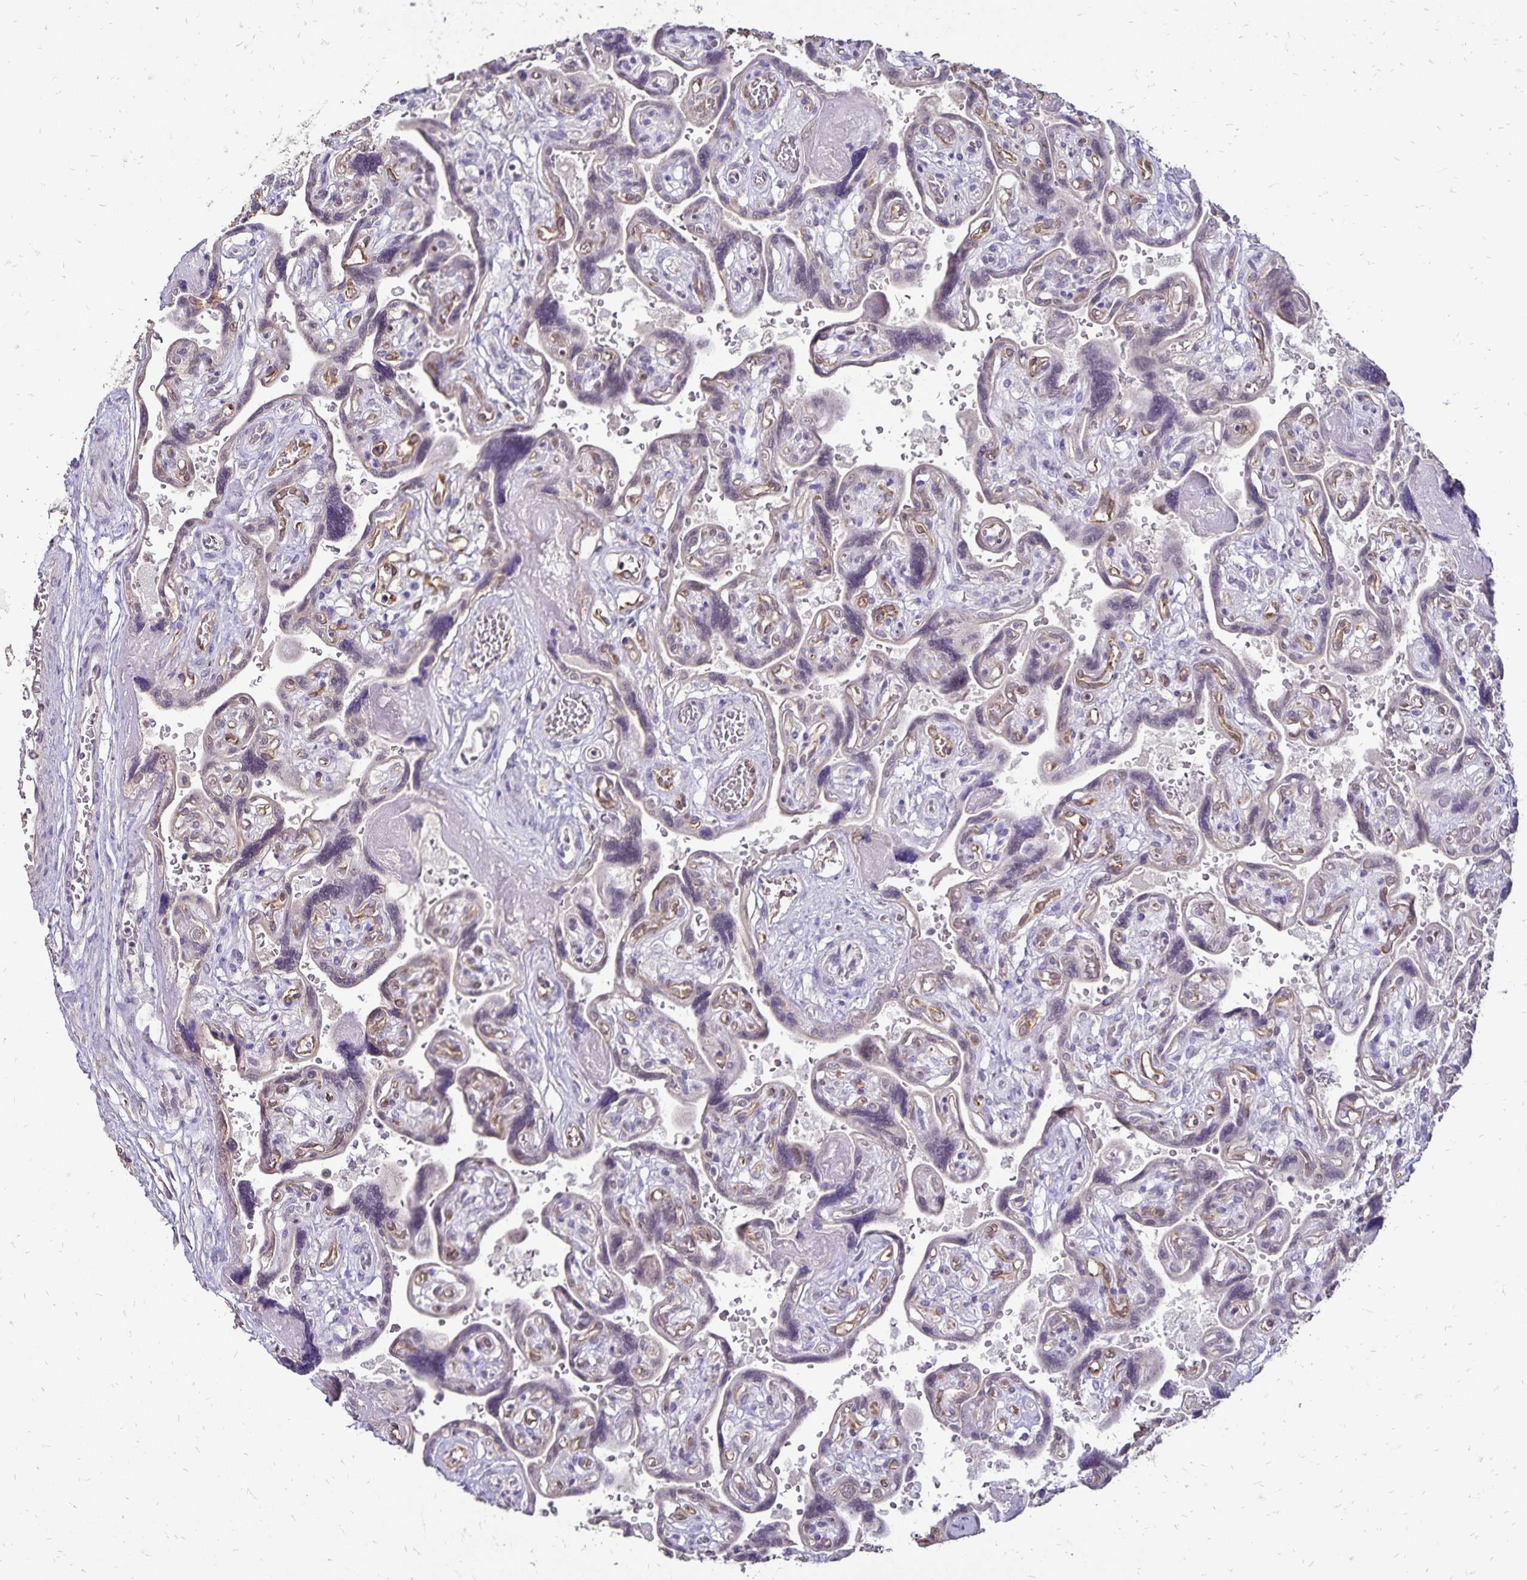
{"staining": {"intensity": "weak", "quantity": "25%-75%", "location": "nuclear"}, "tissue": "placenta", "cell_type": "Decidual cells", "image_type": "normal", "snomed": [{"axis": "morphology", "description": "Normal tissue, NOS"}, {"axis": "topography", "description": "Placenta"}], "caption": "This histopathology image exhibits immunohistochemistry staining of normal placenta, with low weak nuclear expression in approximately 25%-75% of decidual cells.", "gene": "POLB", "patient": {"sex": "female", "age": 32}}